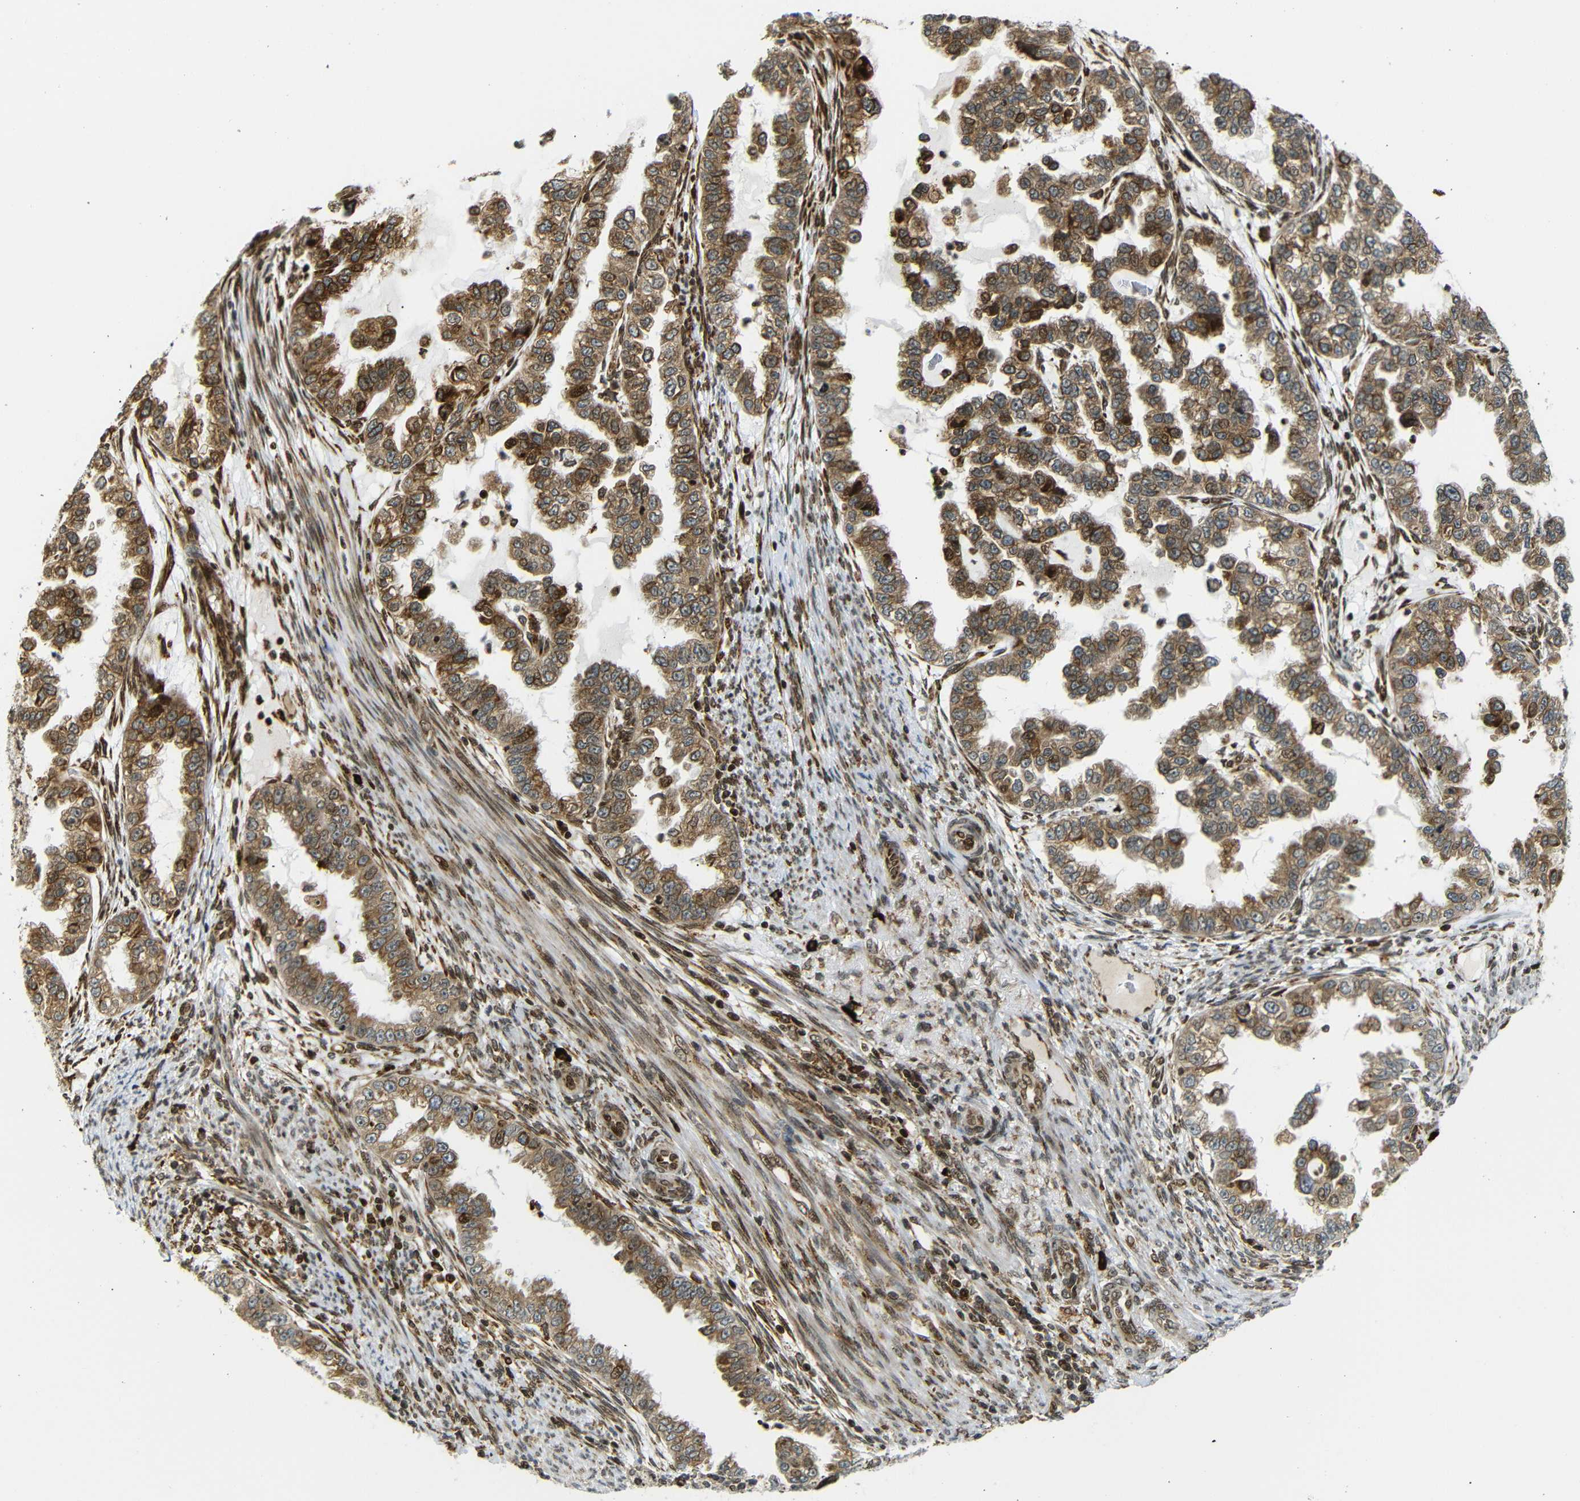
{"staining": {"intensity": "moderate", "quantity": ">75%", "location": "cytoplasmic/membranous"}, "tissue": "endometrial cancer", "cell_type": "Tumor cells", "image_type": "cancer", "snomed": [{"axis": "morphology", "description": "Adenocarcinoma, NOS"}, {"axis": "topography", "description": "Endometrium"}], "caption": "This micrograph exhibits IHC staining of human endometrial cancer, with medium moderate cytoplasmic/membranous staining in about >75% of tumor cells.", "gene": "SPCS2", "patient": {"sex": "female", "age": 85}}